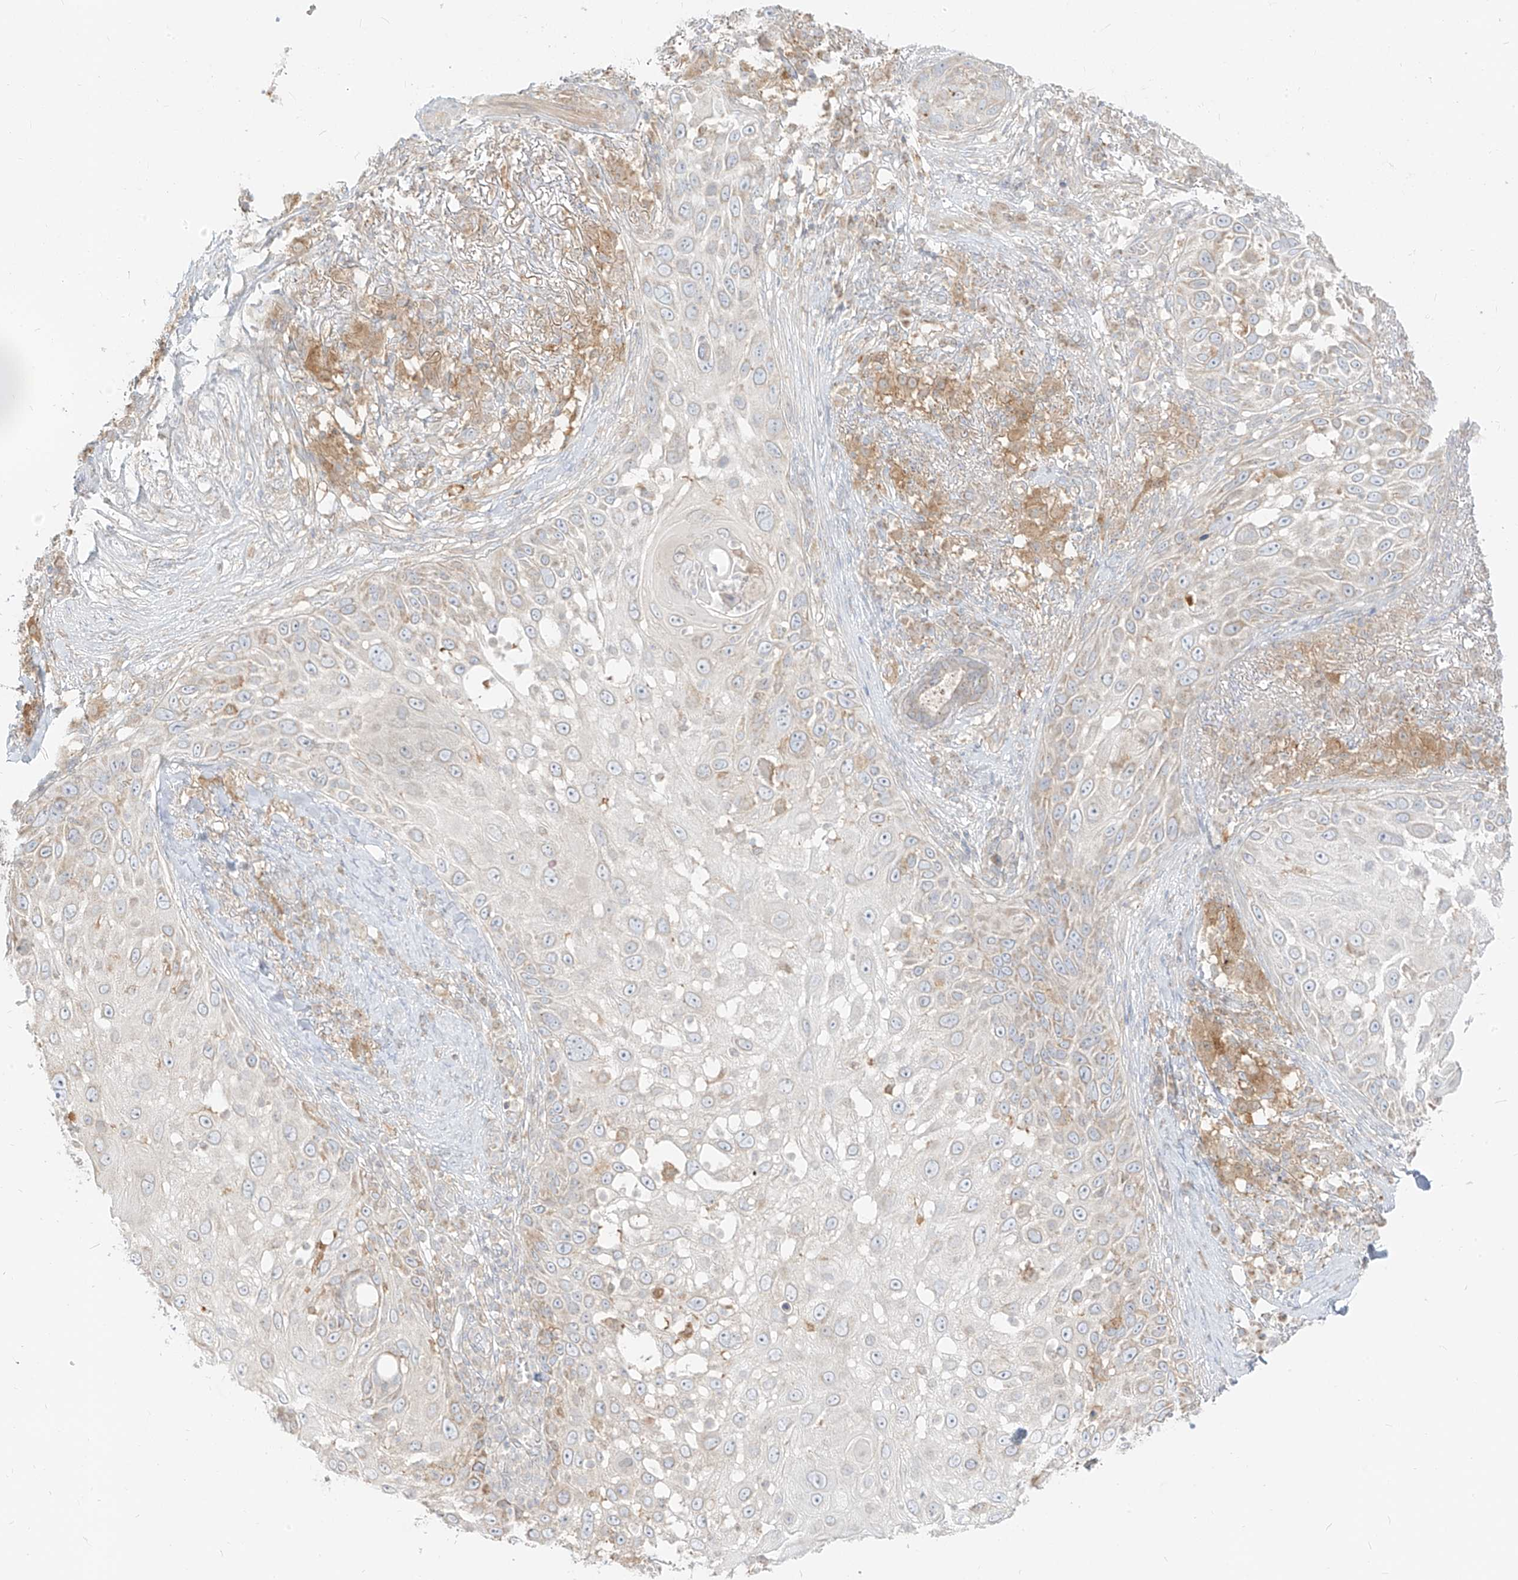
{"staining": {"intensity": "weak", "quantity": "25%-75%", "location": "cytoplasmic/membranous"}, "tissue": "skin cancer", "cell_type": "Tumor cells", "image_type": "cancer", "snomed": [{"axis": "morphology", "description": "Squamous cell carcinoma, NOS"}, {"axis": "topography", "description": "Skin"}], "caption": "The image exhibits a brown stain indicating the presence of a protein in the cytoplasmic/membranous of tumor cells in skin cancer (squamous cell carcinoma).", "gene": "ZIM3", "patient": {"sex": "female", "age": 44}}